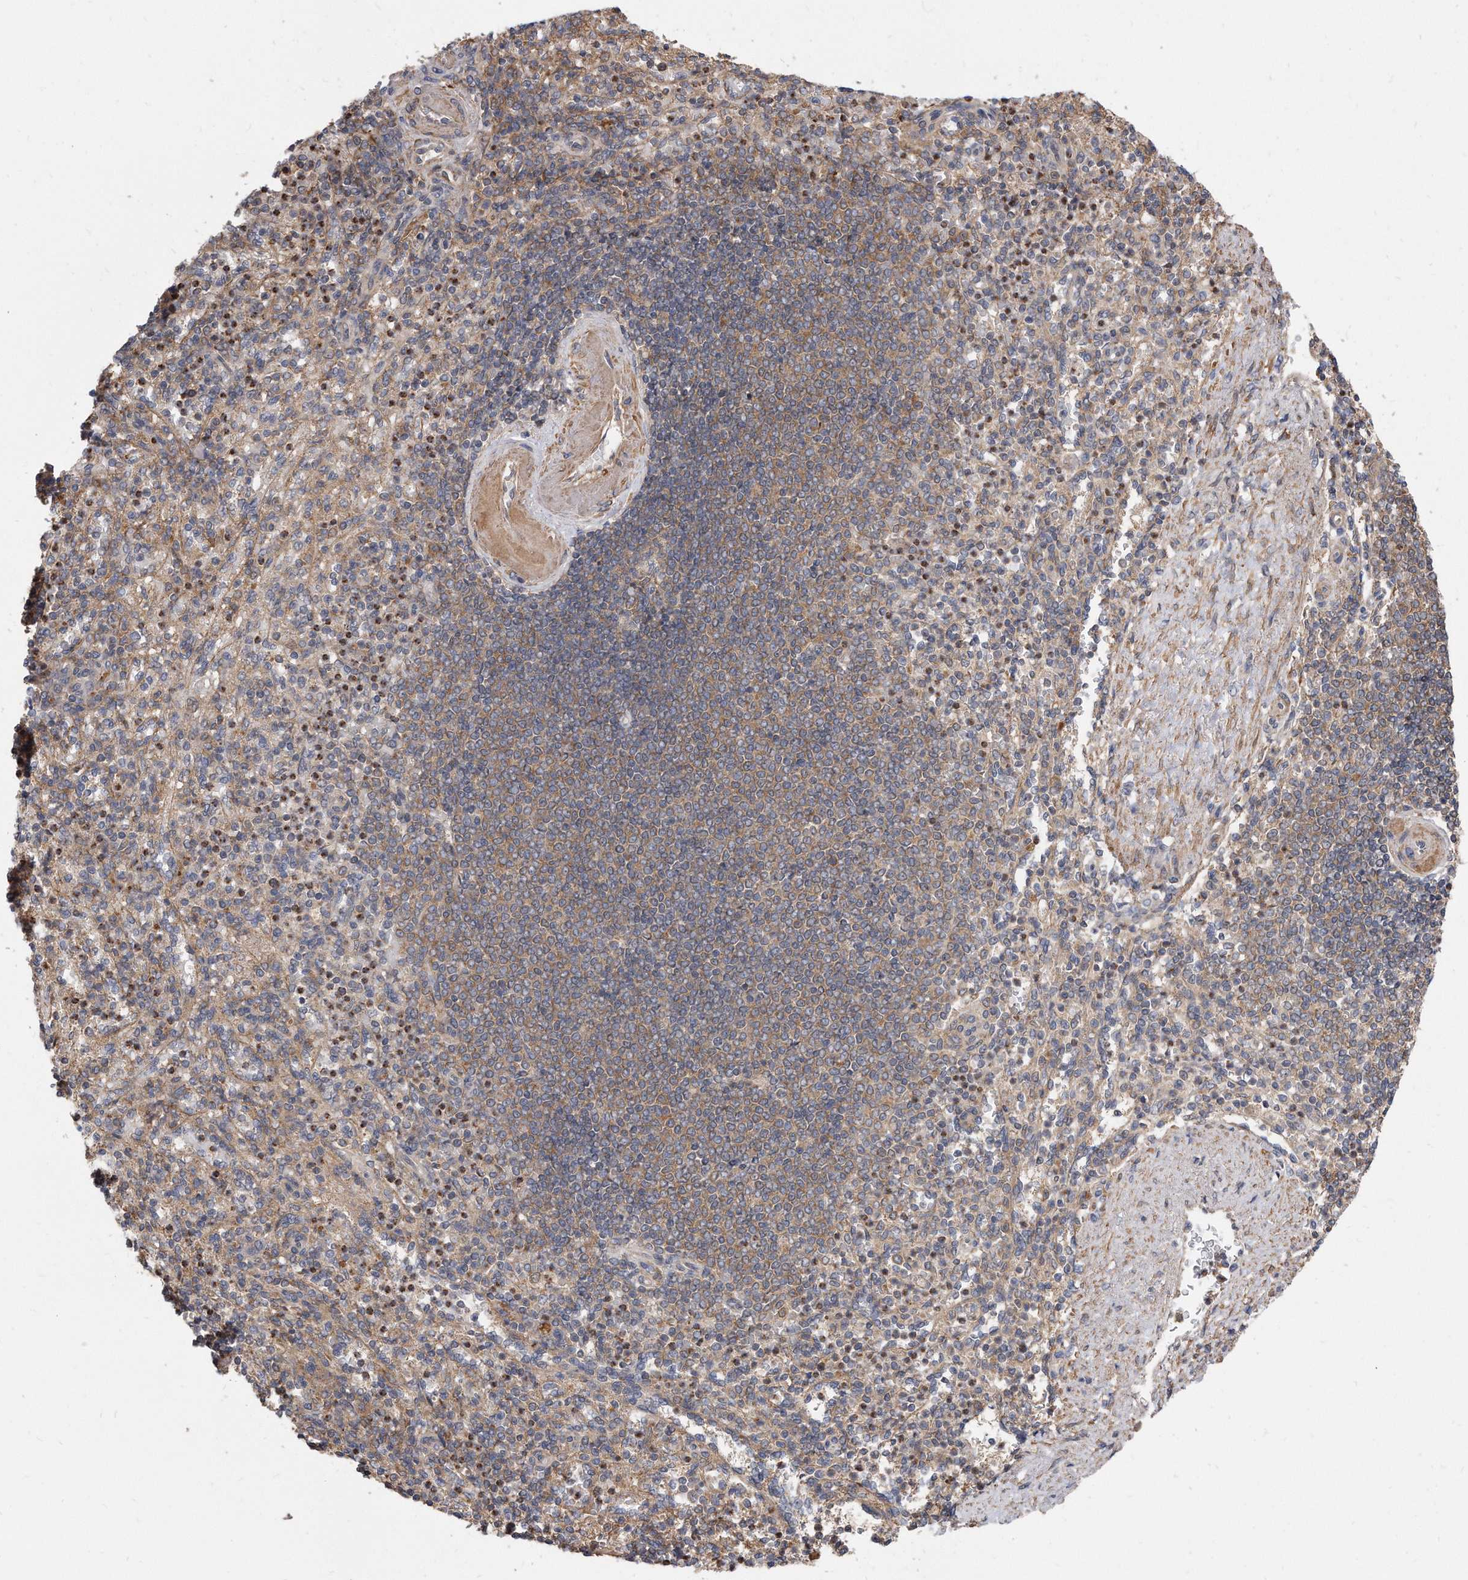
{"staining": {"intensity": "weak", "quantity": "25%-75%", "location": "cytoplasmic/membranous"}, "tissue": "spleen", "cell_type": "Cells in red pulp", "image_type": "normal", "snomed": [{"axis": "morphology", "description": "Normal tissue, NOS"}, {"axis": "topography", "description": "Spleen"}], "caption": "DAB immunohistochemical staining of unremarkable human spleen displays weak cytoplasmic/membranous protein expression in approximately 25%-75% of cells in red pulp.", "gene": "TCP1", "patient": {"sex": "female", "age": 74}}